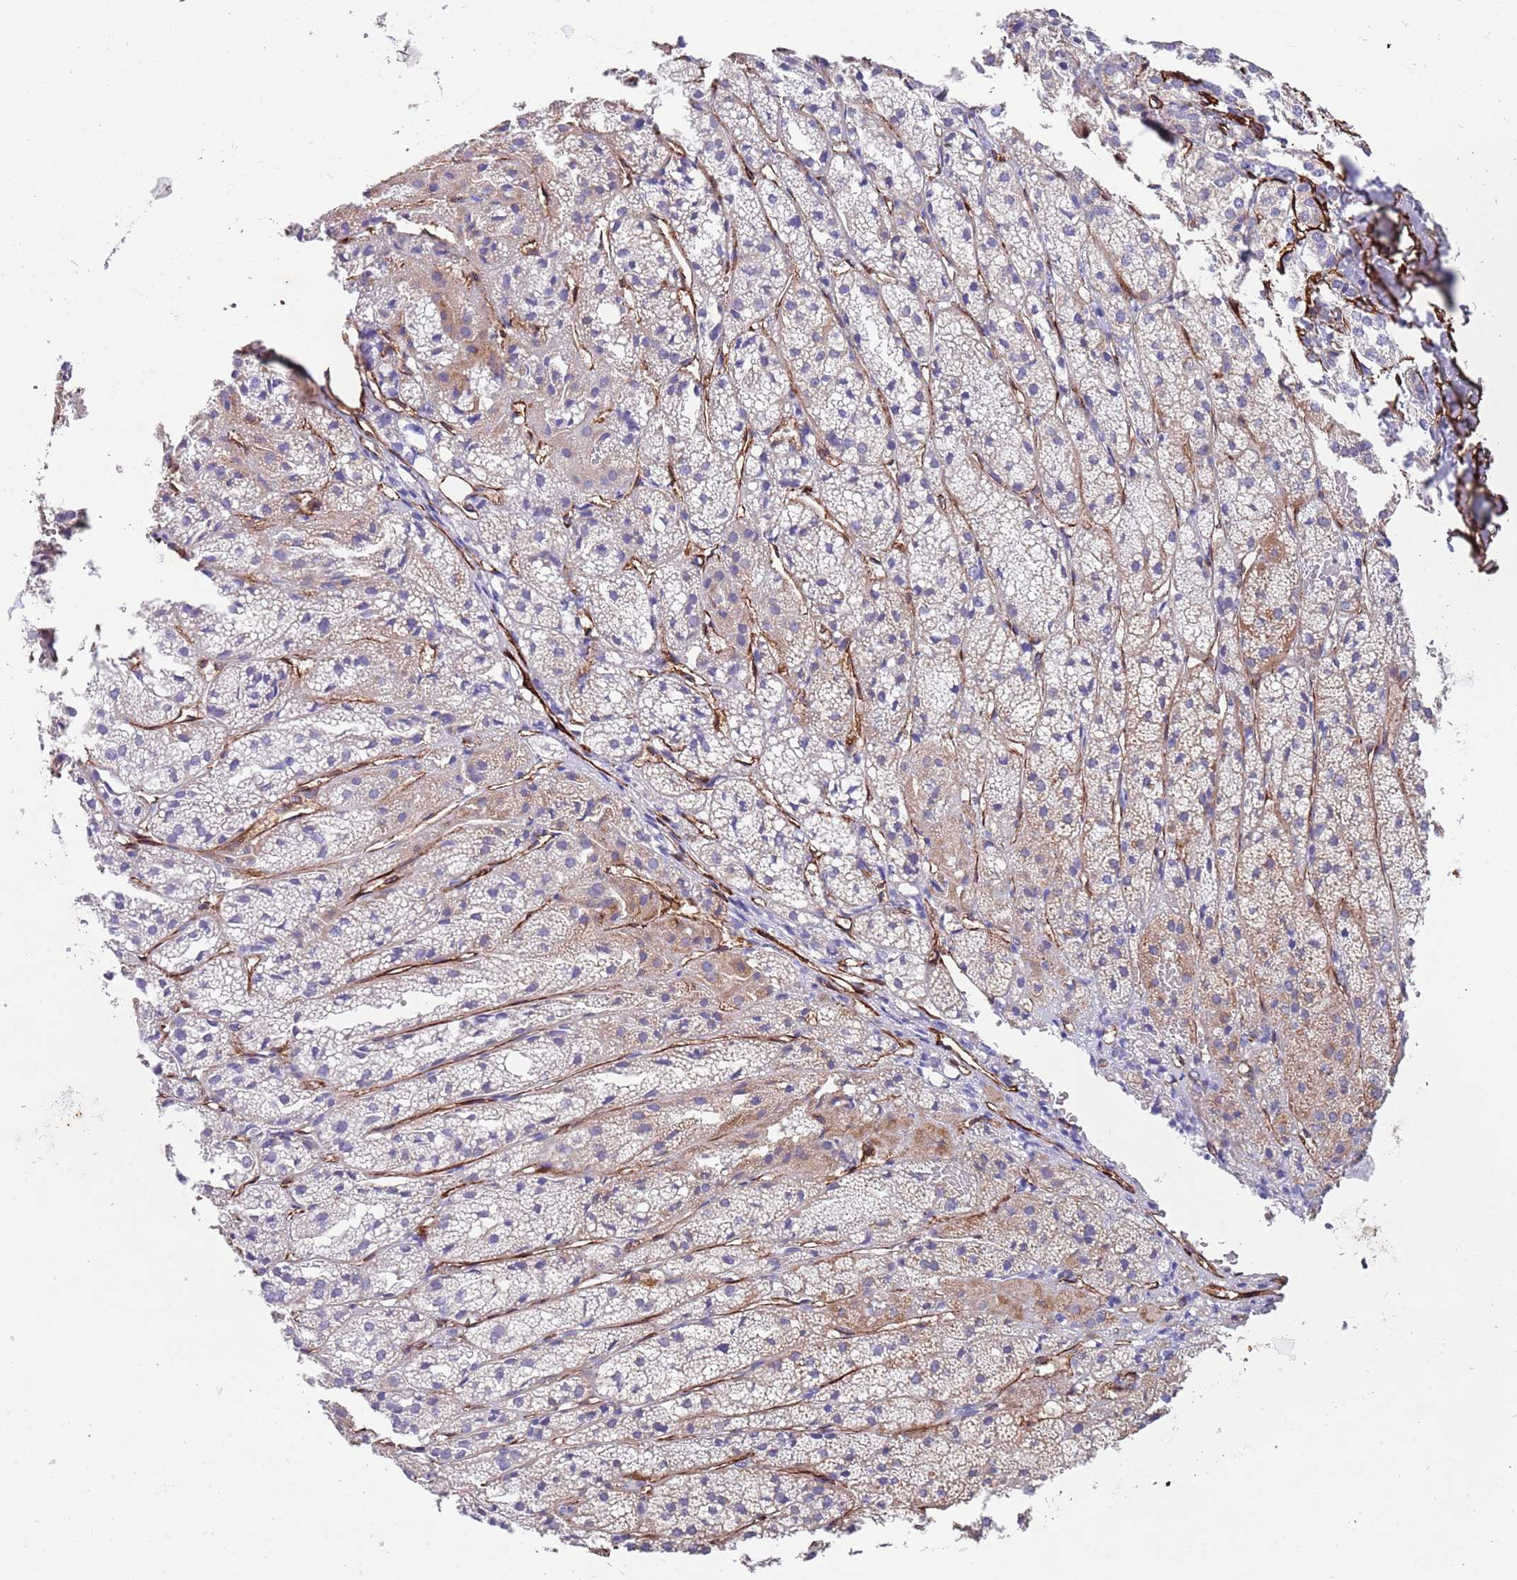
{"staining": {"intensity": "moderate", "quantity": "<25%", "location": "cytoplasmic/membranous"}, "tissue": "adrenal gland", "cell_type": "Glandular cells", "image_type": "normal", "snomed": [{"axis": "morphology", "description": "Normal tissue, NOS"}, {"axis": "topography", "description": "Adrenal gland"}], "caption": "Moderate cytoplasmic/membranous protein expression is appreciated in about <25% of glandular cells in adrenal gland.", "gene": "CAV2", "patient": {"sex": "female", "age": 44}}